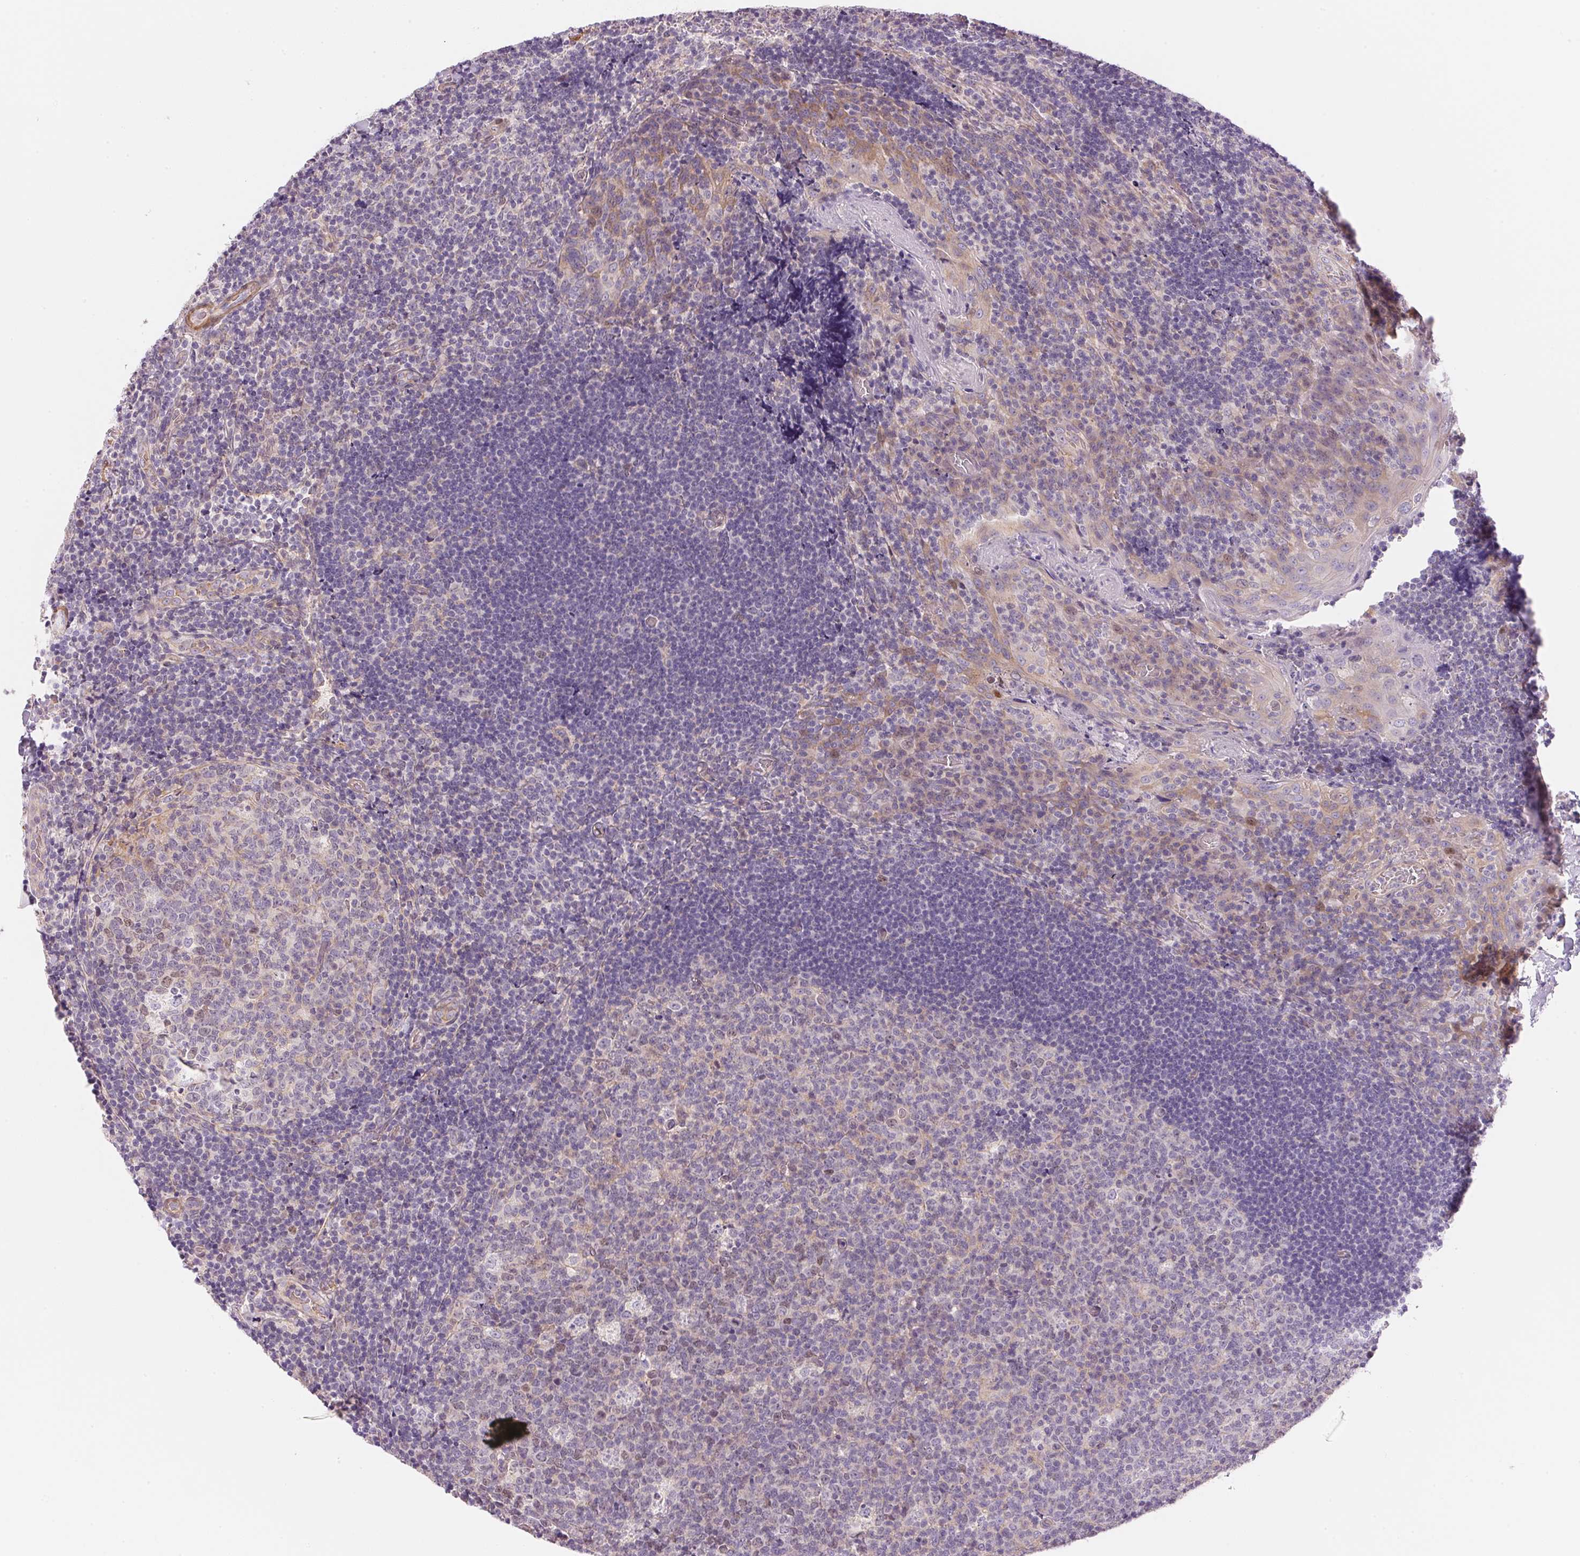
{"staining": {"intensity": "negative", "quantity": "none", "location": "none"}, "tissue": "tonsil", "cell_type": "Germinal center cells", "image_type": "normal", "snomed": [{"axis": "morphology", "description": "Normal tissue, NOS"}, {"axis": "topography", "description": "Tonsil"}], "caption": "Germinal center cells show no significant positivity in benign tonsil. The staining is performed using DAB brown chromogen with nuclei counter-stained in using hematoxylin.", "gene": "SMTN", "patient": {"sex": "male", "age": 17}}